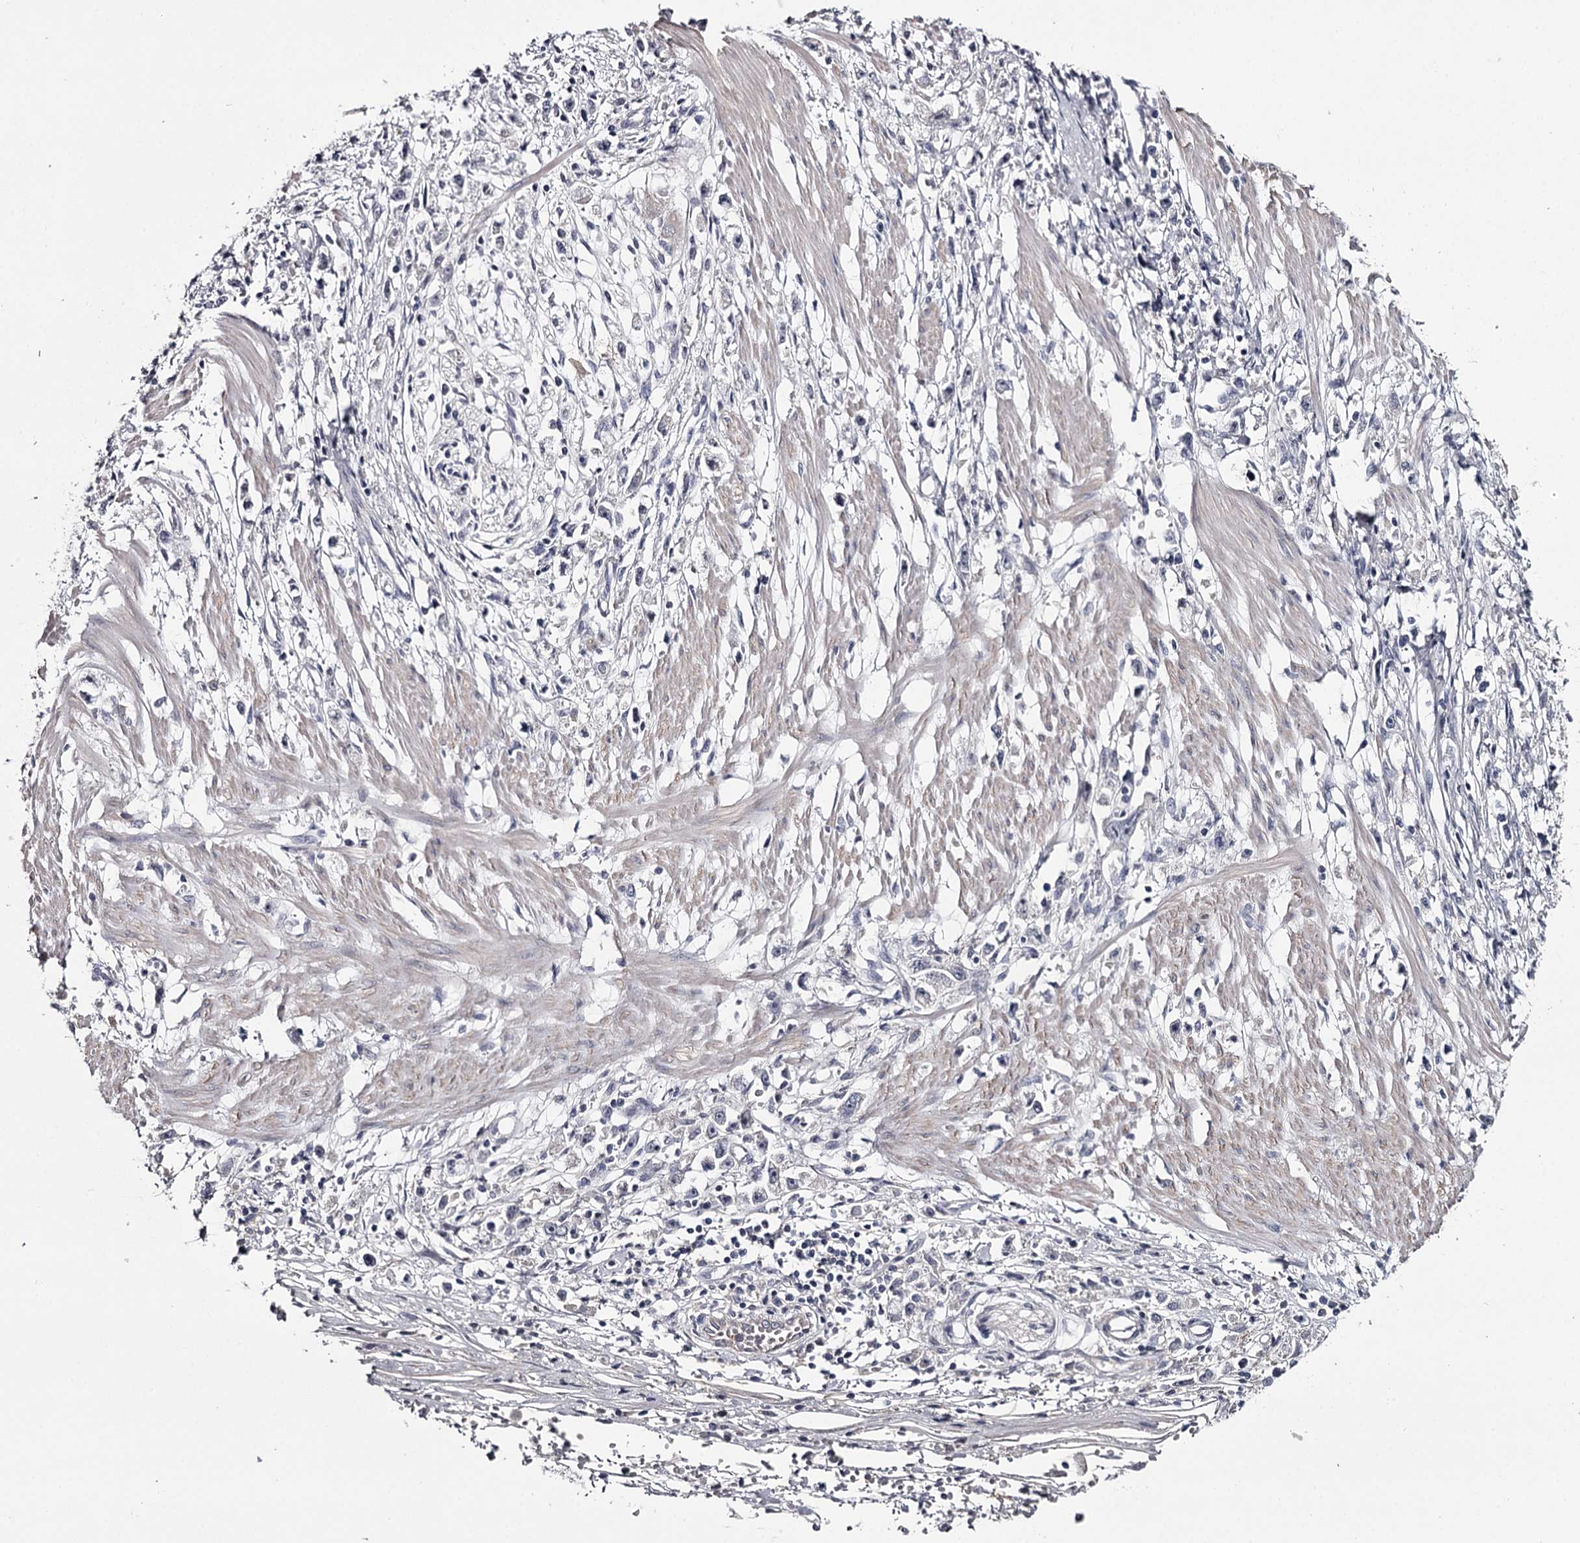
{"staining": {"intensity": "negative", "quantity": "none", "location": "none"}, "tissue": "stomach cancer", "cell_type": "Tumor cells", "image_type": "cancer", "snomed": [{"axis": "morphology", "description": "Adenocarcinoma, NOS"}, {"axis": "topography", "description": "Stomach"}], "caption": "A micrograph of adenocarcinoma (stomach) stained for a protein exhibits no brown staining in tumor cells.", "gene": "FDXACB1", "patient": {"sex": "female", "age": 59}}